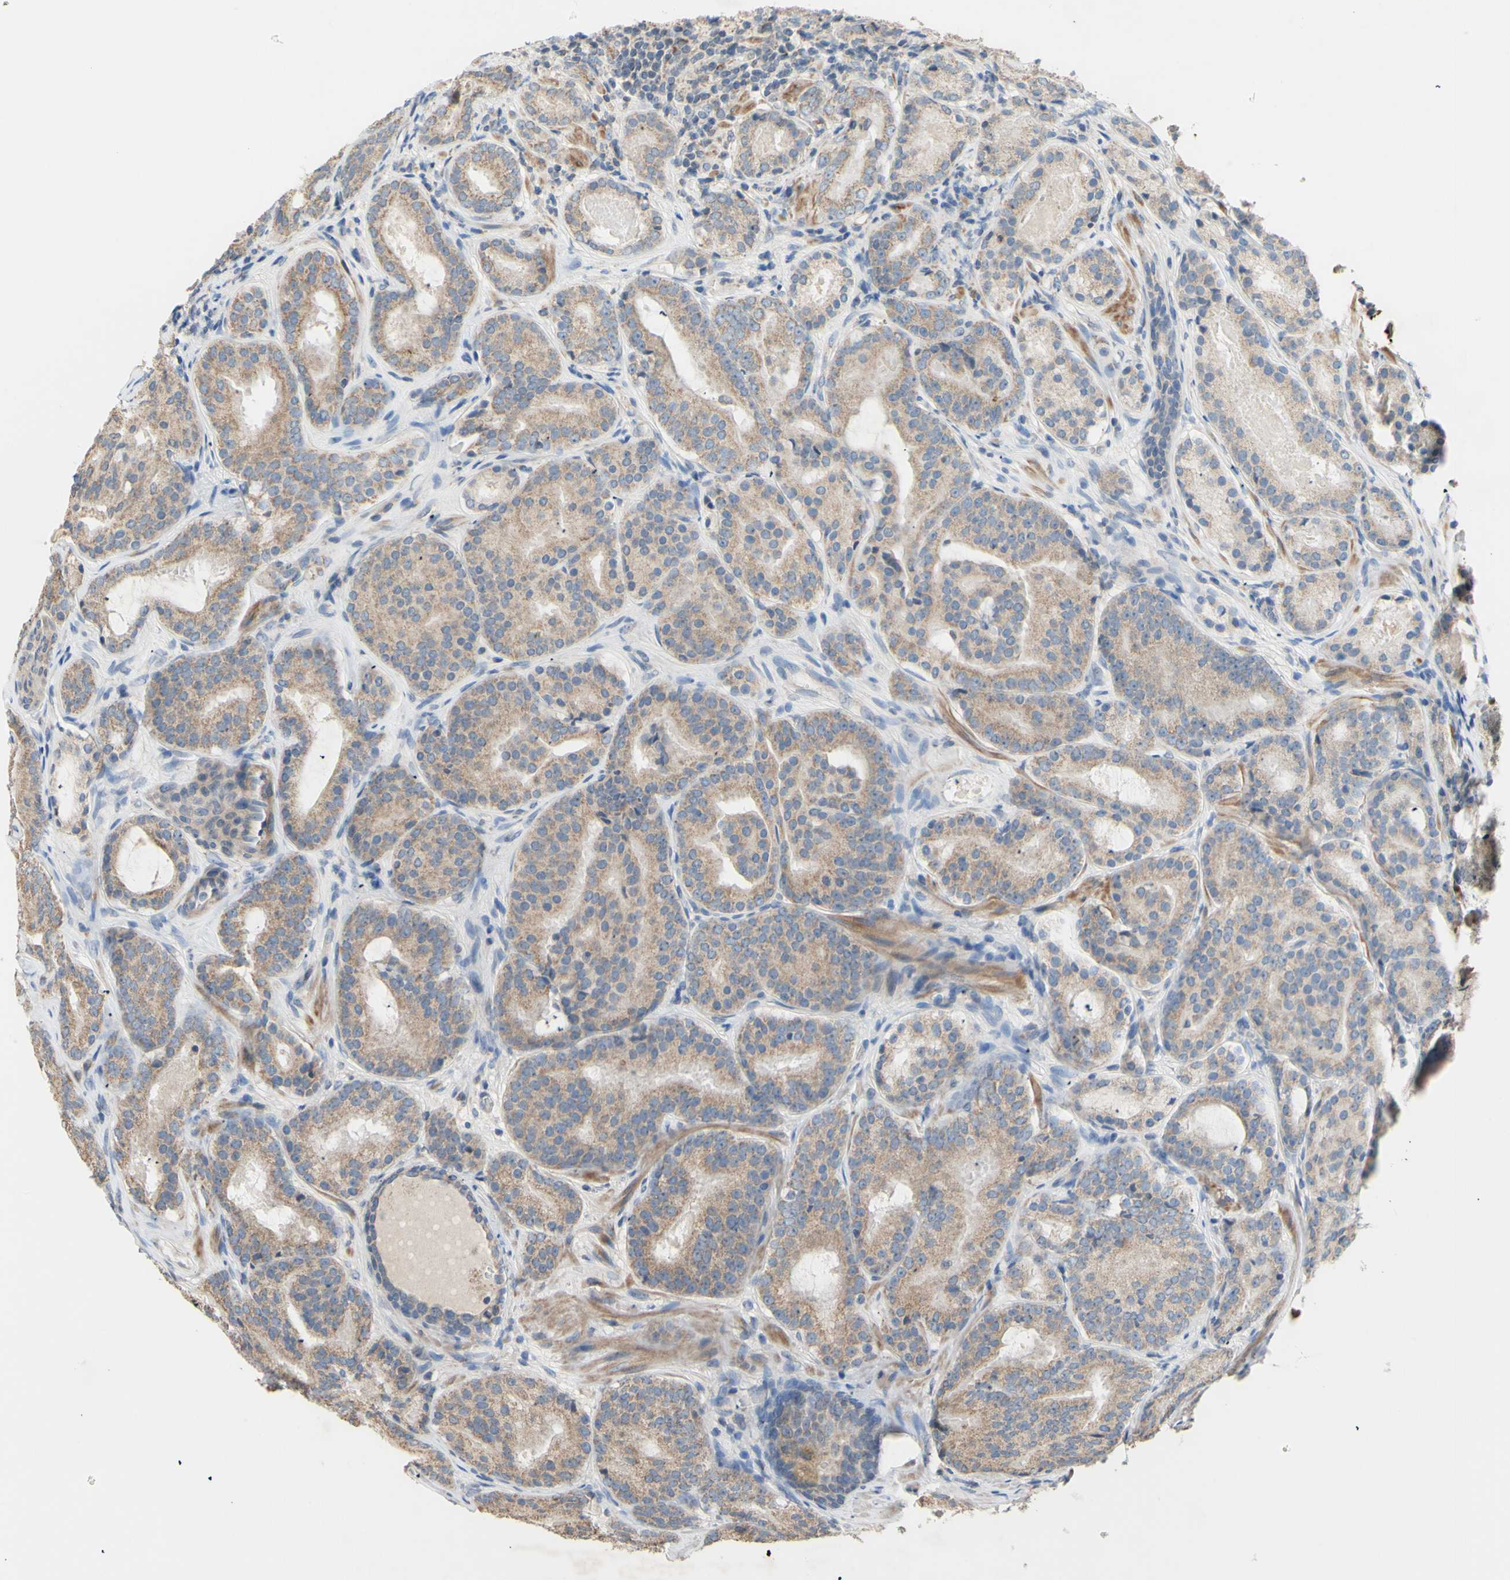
{"staining": {"intensity": "moderate", "quantity": ">75%", "location": "cytoplasmic/membranous"}, "tissue": "prostate cancer", "cell_type": "Tumor cells", "image_type": "cancer", "snomed": [{"axis": "morphology", "description": "Adenocarcinoma, Low grade"}, {"axis": "topography", "description": "Prostate"}], "caption": "A brown stain labels moderate cytoplasmic/membranous positivity of a protein in prostate cancer tumor cells. (brown staining indicates protein expression, while blue staining denotes nuclei).", "gene": "PTGIS", "patient": {"sex": "male", "age": 69}}